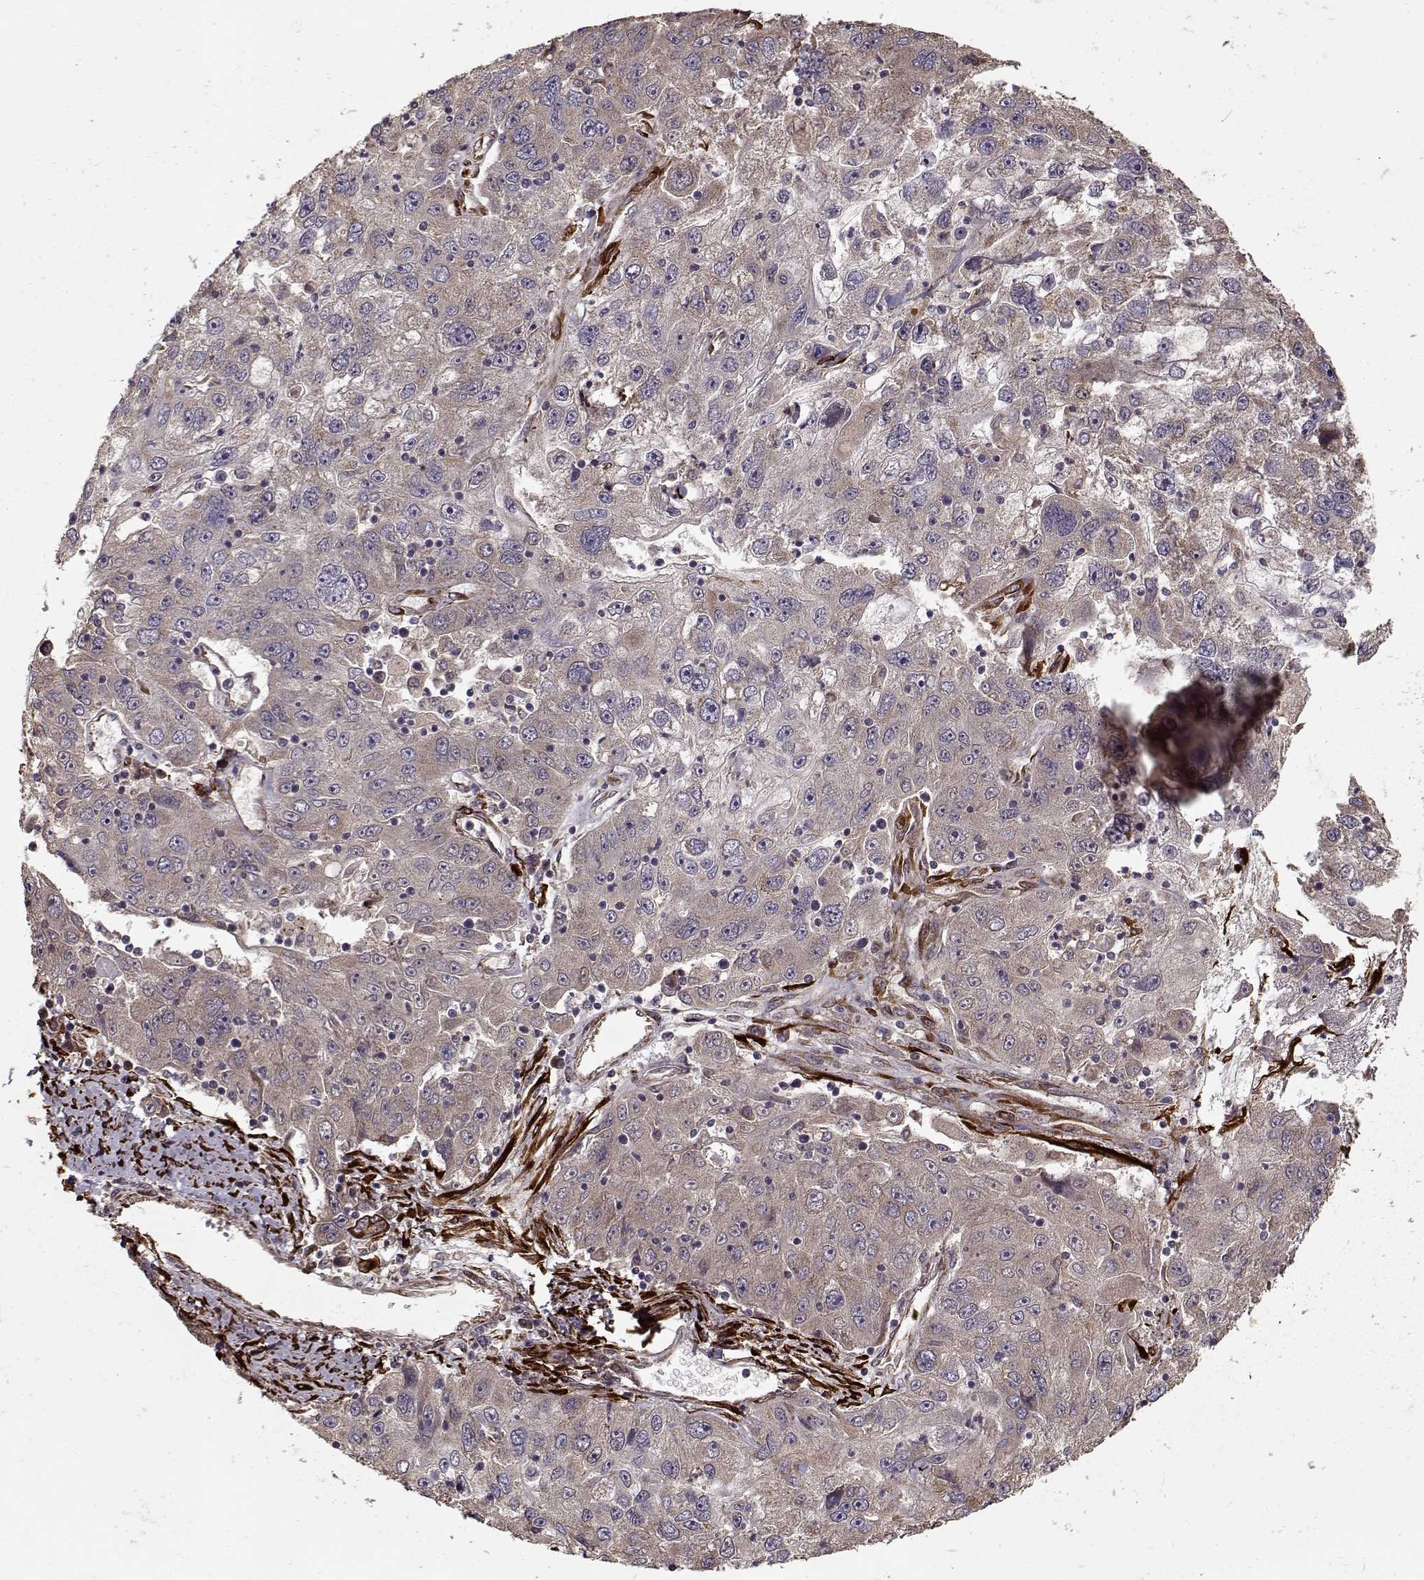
{"staining": {"intensity": "weak", "quantity": ">75%", "location": "cytoplasmic/membranous"}, "tissue": "stomach cancer", "cell_type": "Tumor cells", "image_type": "cancer", "snomed": [{"axis": "morphology", "description": "Adenocarcinoma, NOS"}, {"axis": "topography", "description": "Stomach"}], "caption": "Immunohistochemical staining of human adenocarcinoma (stomach) displays weak cytoplasmic/membranous protein staining in approximately >75% of tumor cells. Ihc stains the protein in brown and the nuclei are stained blue.", "gene": "IMMP1L", "patient": {"sex": "male", "age": 56}}